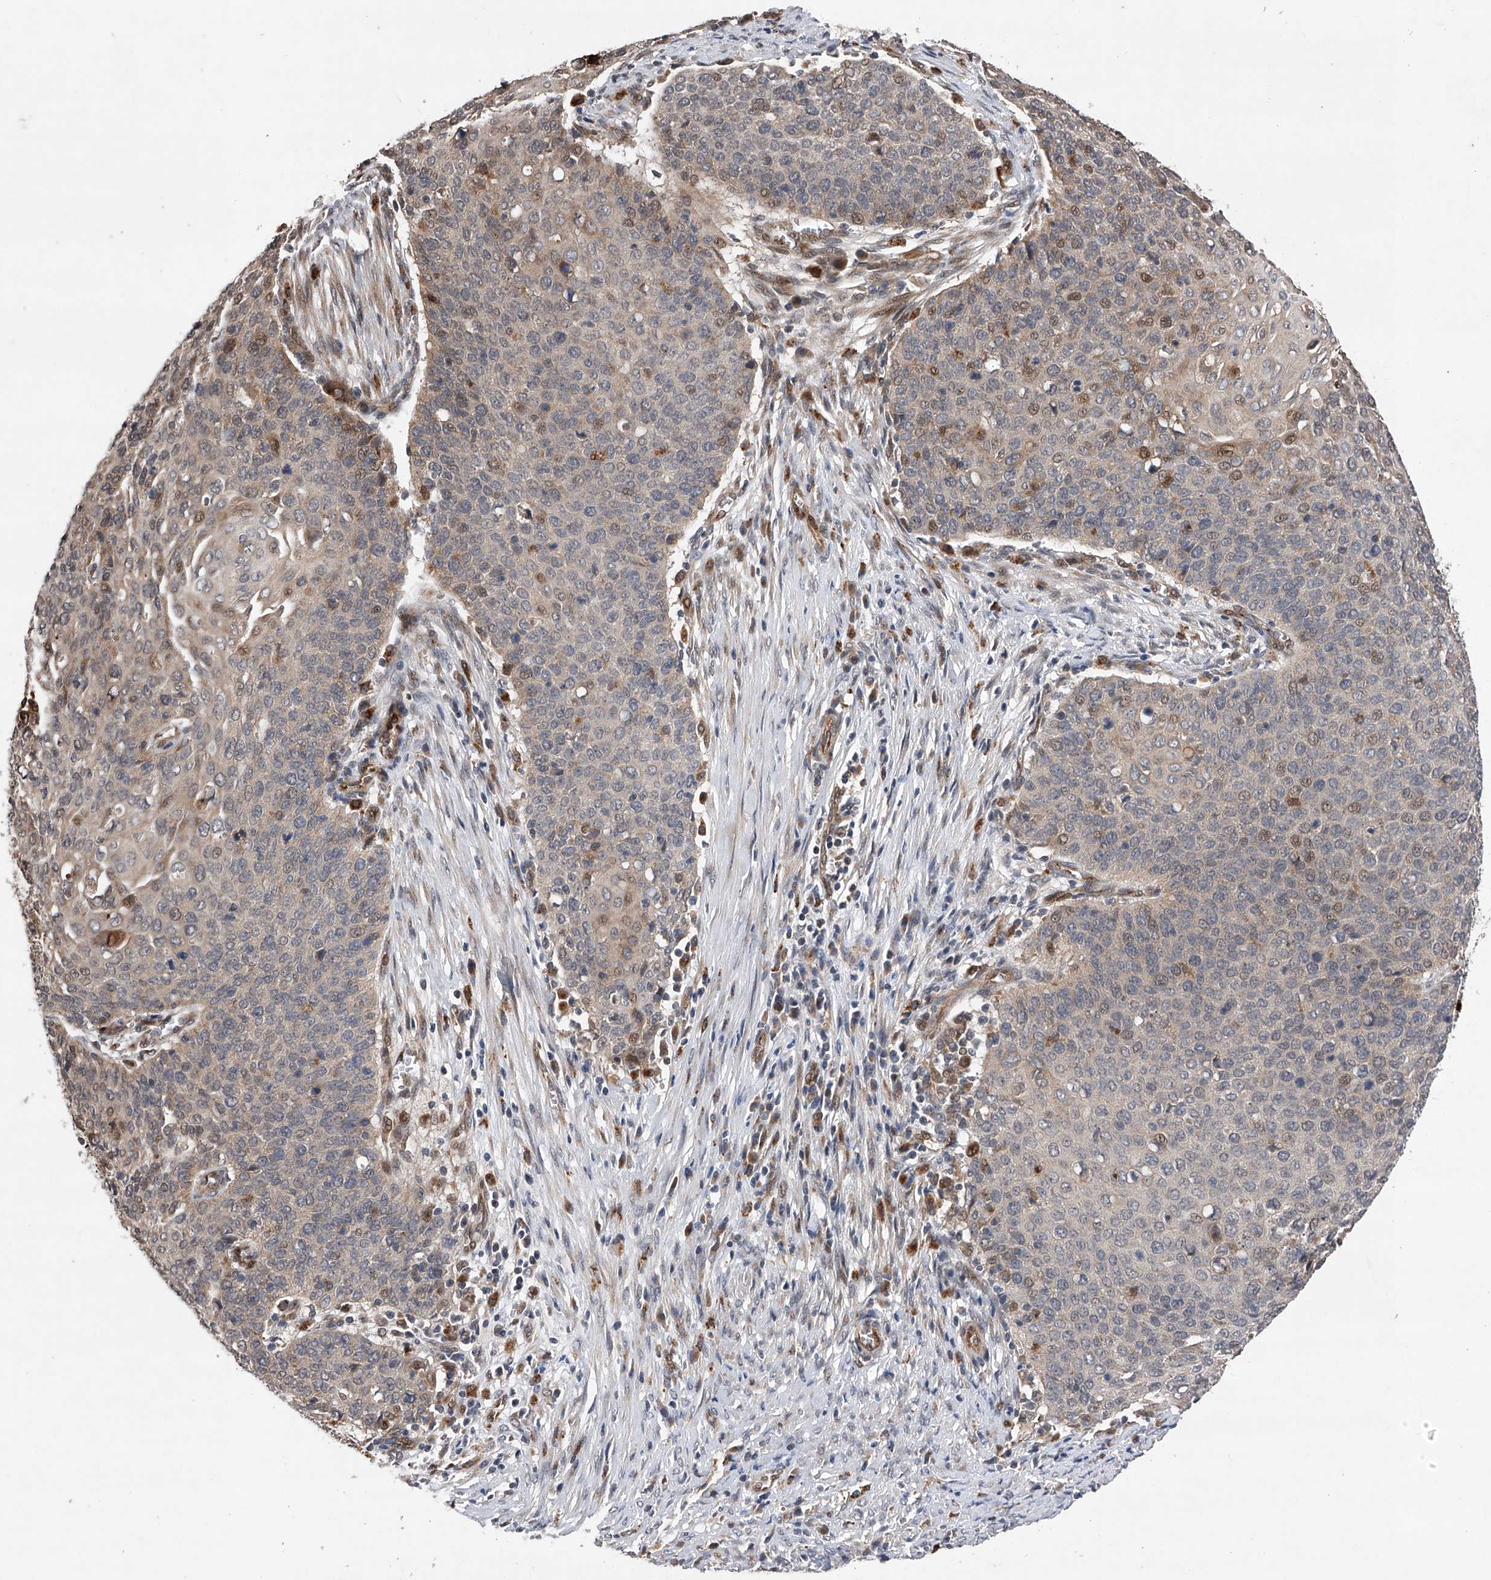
{"staining": {"intensity": "weak", "quantity": "<25%", "location": "nuclear"}, "tissue": "cervical cancer", "cell_type": "Tumor cells", "image_type": "cancer", "snomed": [{"axis": "morphology", "description": "Squamous cell carcinoma, NOS"}, {"axis": "topography", "description": "Cervix"}], "caption": "Tumor cells show no significant protein positivity in cervical squamous cell carcinoma.", "gene": "MAP3K11", "patient": {"sex": "female", "age": 39}}